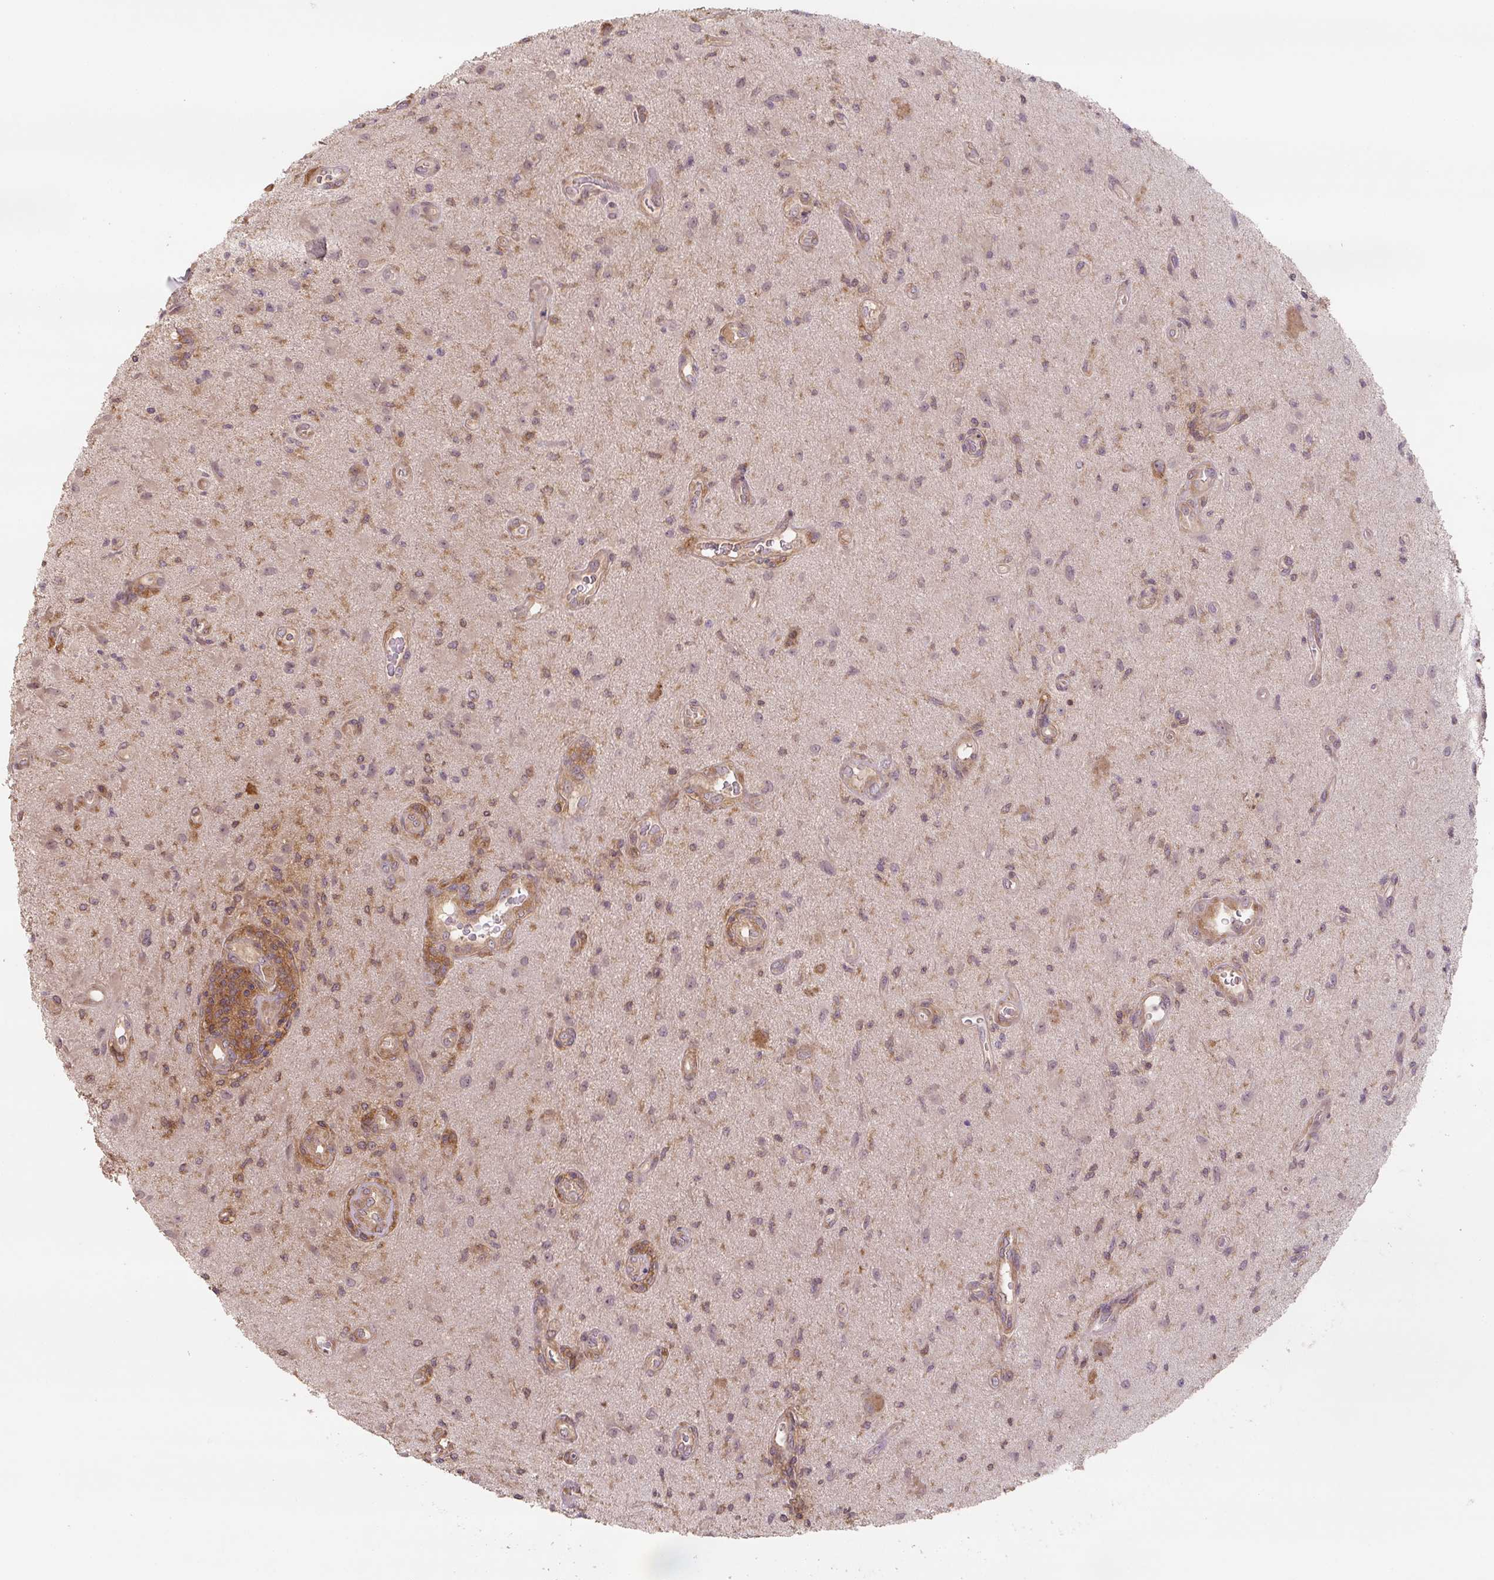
{"staining": {"intensity": "weak", "quantity": "<25%", "location": "cytoplasmic/membranous"}, "tissue": "glioma", "cell_type": "Tumor cells", "image_type": "cancer", "snomed": [{"axis": "morphology", "description": "Glioma, malignant, High grade"}, {"axis": "topography", "description": "Brain"}], "caption": "The histopathology image displays no significant expression in tumor cells of malignant glioma (high-grade).", "gene": "C2orf73", "patient": {"sex": "male", "age": 67}}